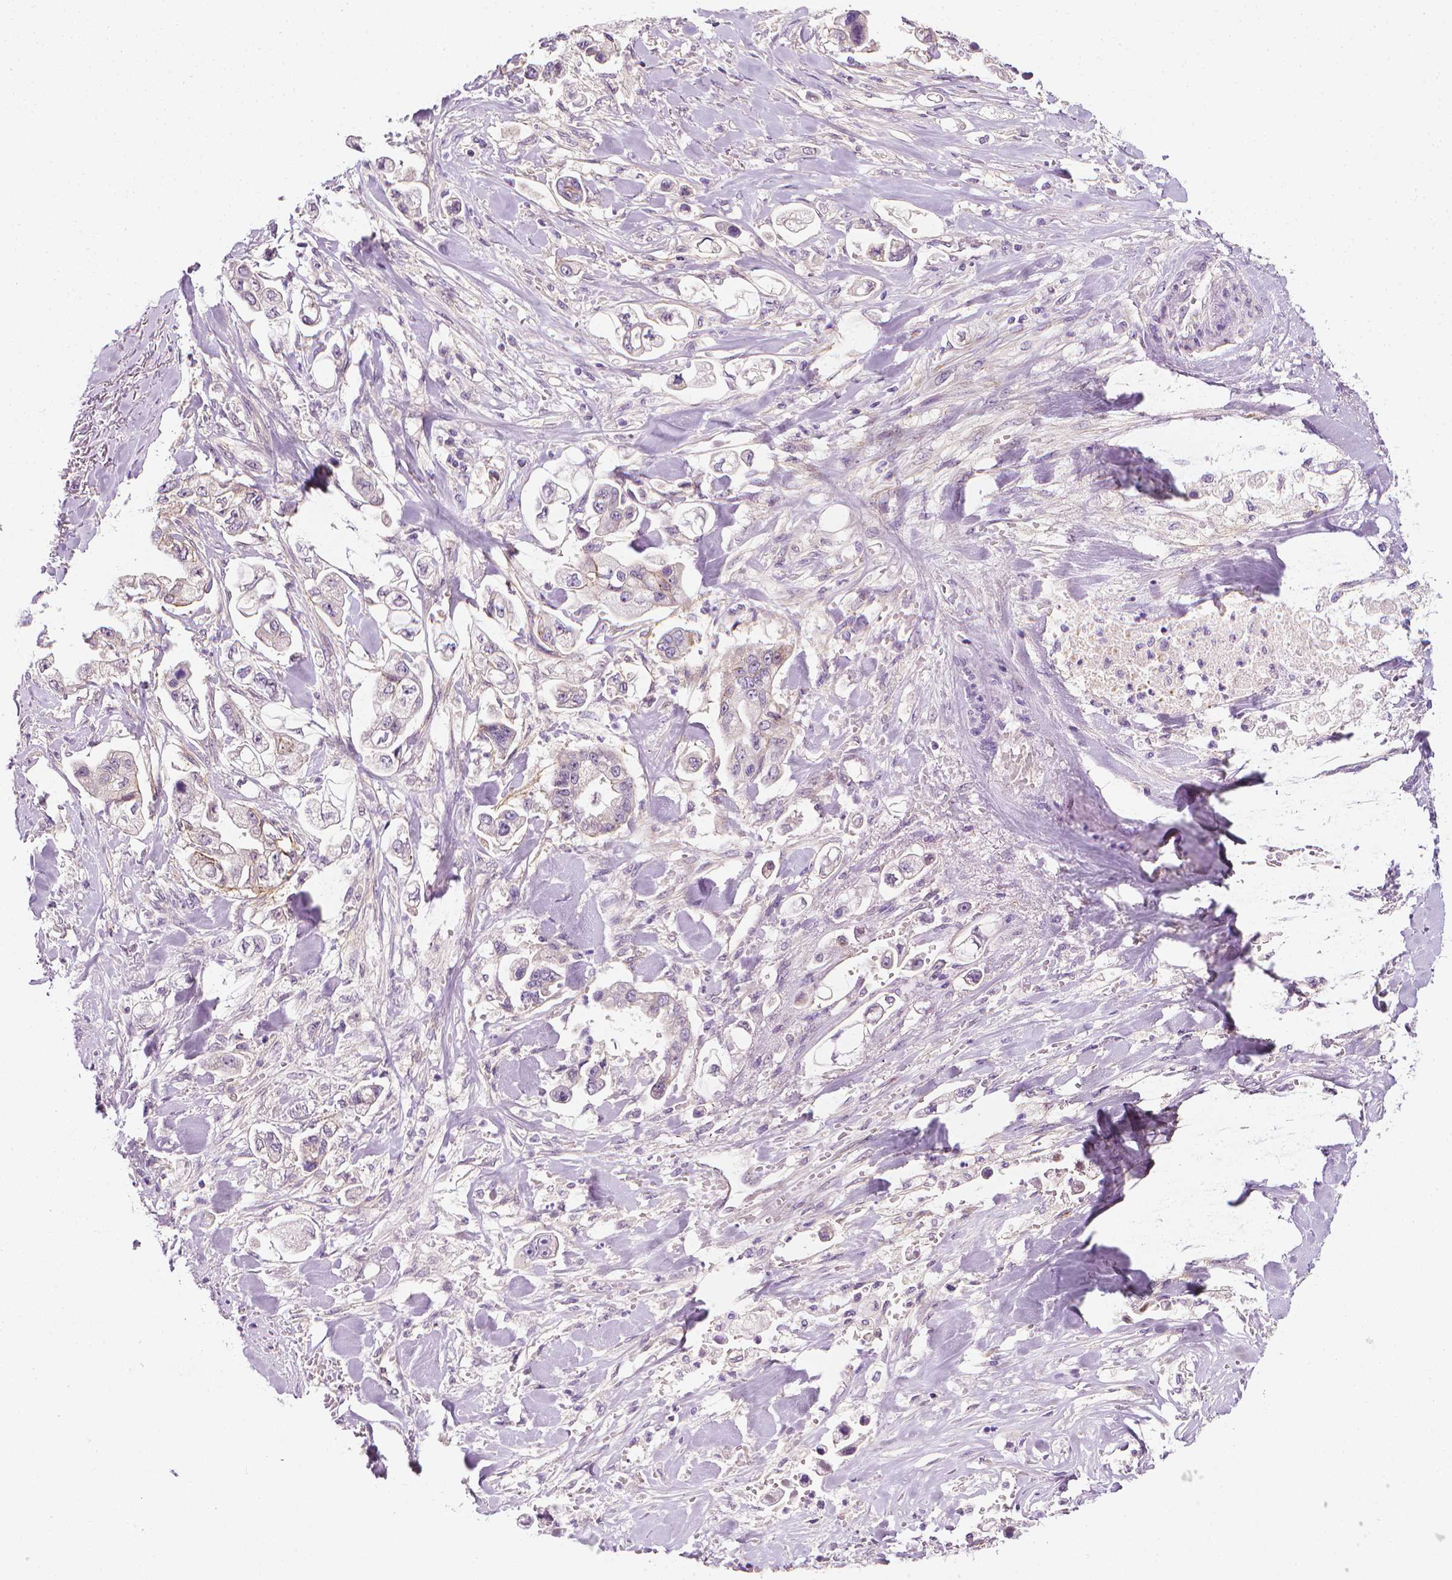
{"staining": {"intensity": "negative", "quantity": "none", "location": "none"}, "tissue": "stomach cancer", "cell_type": "Tumor cells", "image_type": "cancer", "snomed": [{"axis": "morphology", "description": "Adenocarcinoma, NOS"}, {"axis": "topography", "description": "Stomach"}], "caption": "This is an immunohistochemistry (IHC) histopathology image of human adenocarcinoma (stomach). There is no expression in tumor cells.", "gene": "MCOLN3", "patient": {"sex": "male", "age": 62}}